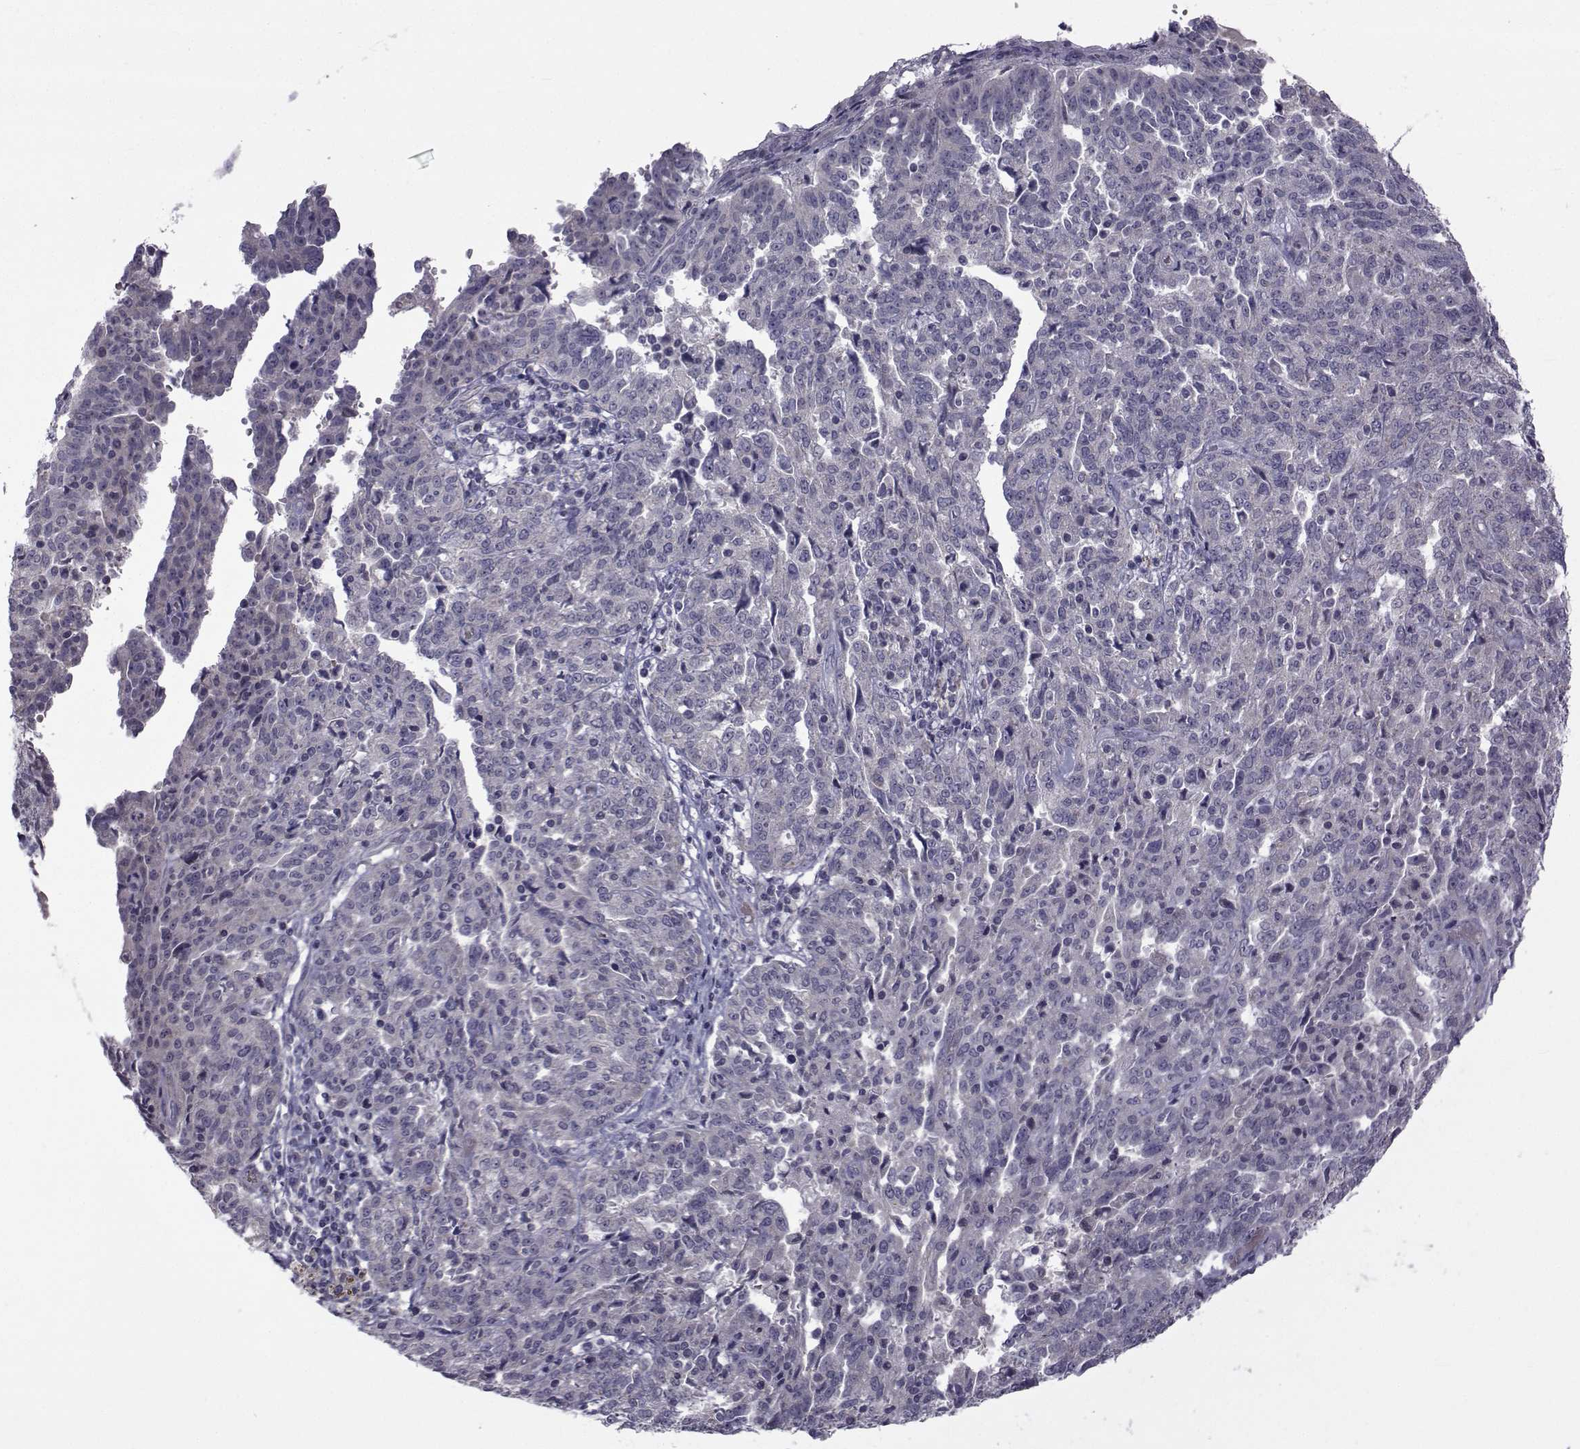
{"staining": {"intensity": "negative", "quantity": "none", "location": "none"}, "tissue": "ovarian cancer", "cell_type": "Tumor cells", "image_type": "cancer", "snomed": [{"axis": "morphology", "description": "Cystadenocarcinoma, serous, NOS"}, {"axis": "topography", "description": "Ovary"}], "caption": "Immunohistochemistry (IHC) photomicrograph of human ovarian serous cystadenocarcinoma stained for a protein (brown), which demonstrates no positivity in tumor cells.", "gene": "ANGPT1", "patient": {"sex": "female", "age": 67}}